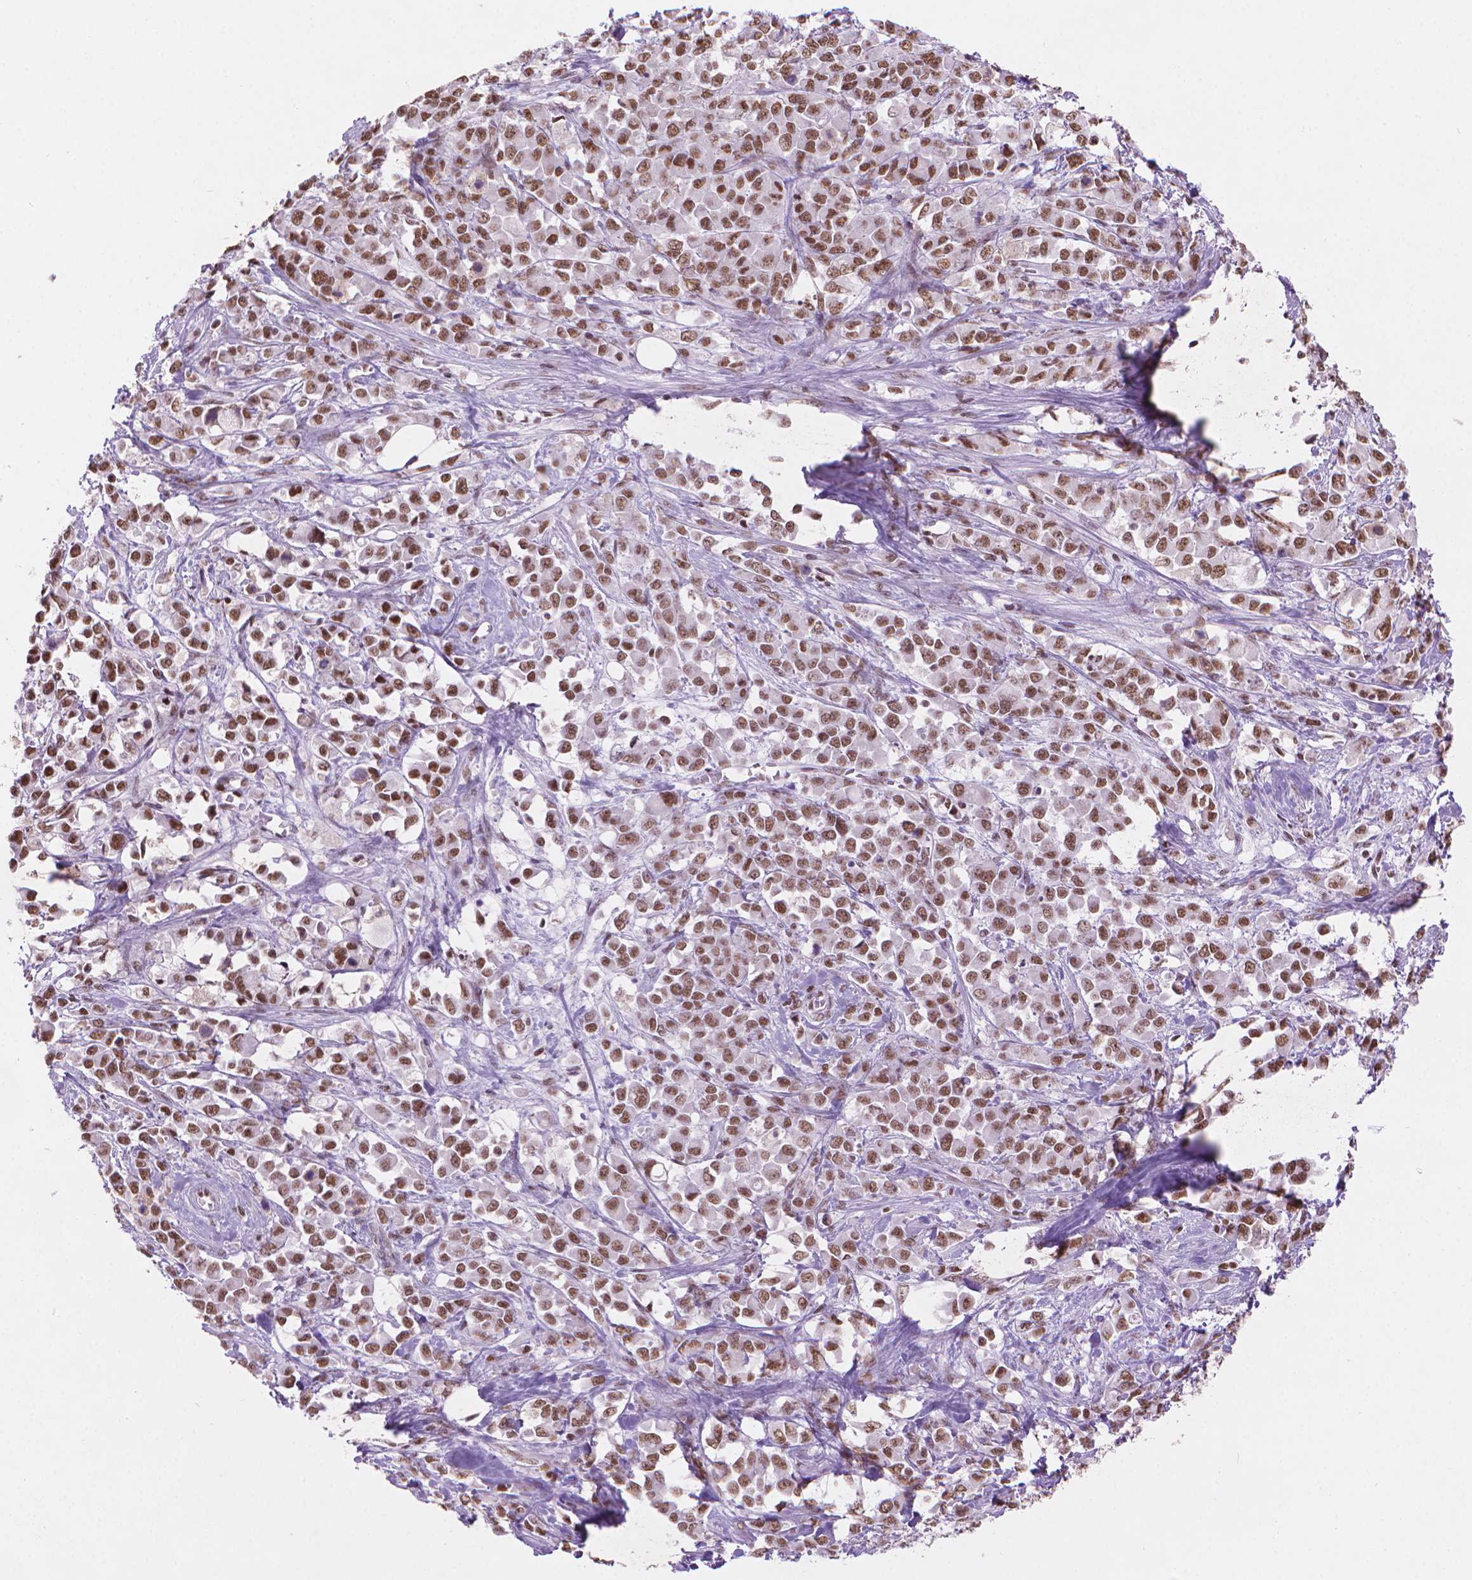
{"staining": {"intensity": "moderate", "quantity": ">75%", "location": "nuclear"}, "tissue": "stomach cancer", "cell_type": "Tumor cells", "image_type": "cancer", "snomed": [{"axis": "morphology", "description": "Adenocarcinoma, NOS"}, {"axis": "topography", "description": "Stomach"}], "caption": "A medium amount of moderate nuclear staining is present in about >75% of tumor cells in stomach cancer tissue. Nuclei are stained in blue.", "gene": "RPA4", "patient": {"sex": "female", "age": 76}}